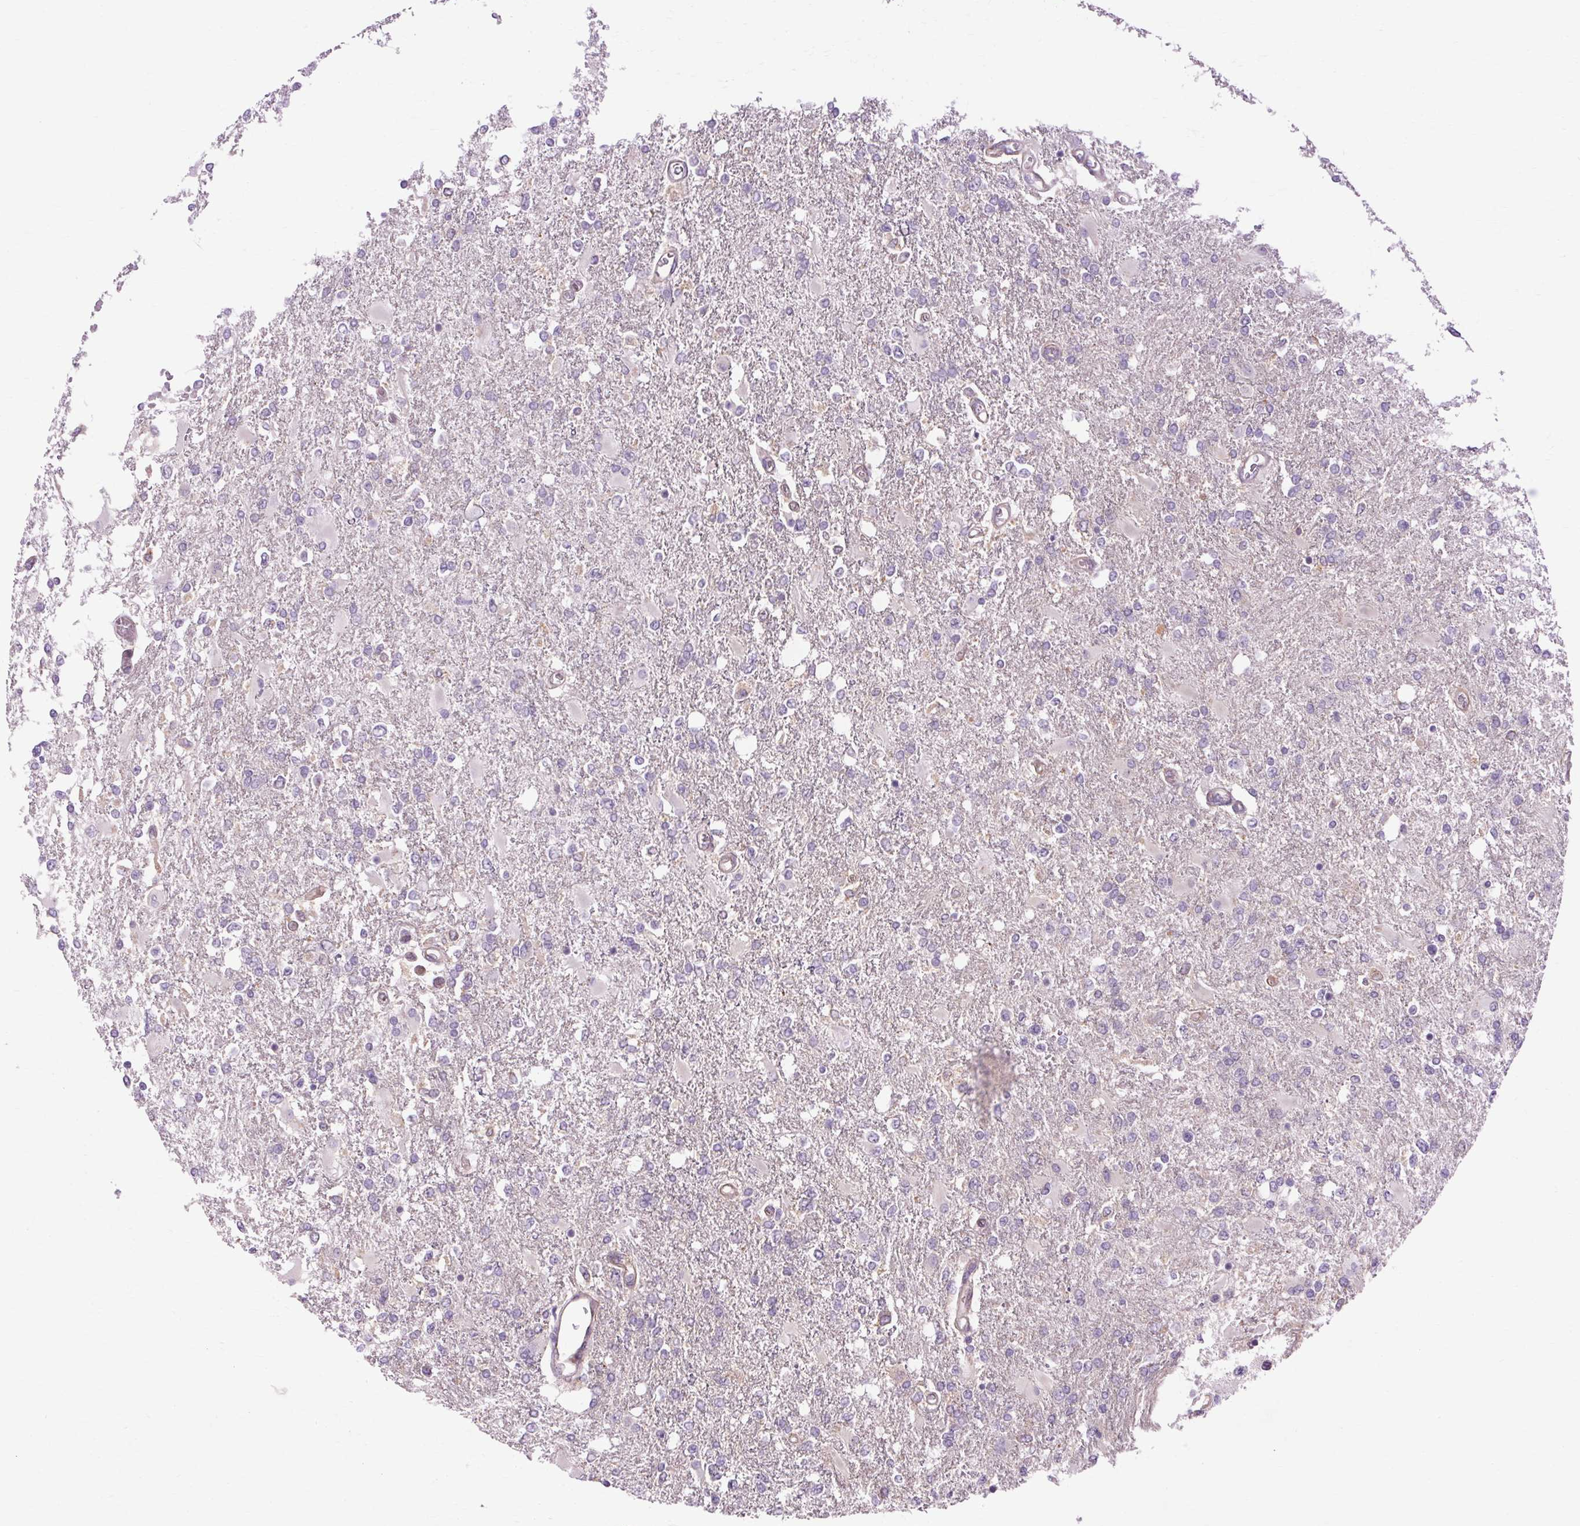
{"staining": {"intensity": "negative", "quantity": "none", "location": "none"}, "tissue": "glioma", "cell_type": "Tumor cells", "image_type": "cancer", "snomed": [{"axis": "morphology", "description": "Glioma, malignant, High grade"}, {"axis": "topography", "description": "Cerebral cortex"}], "caption": "The IHC histopathology image has no significant staining in tumor cells of glioma tissue.", "gene": "TM6SF1", "patient": {"sex": "male", "age": 79}}